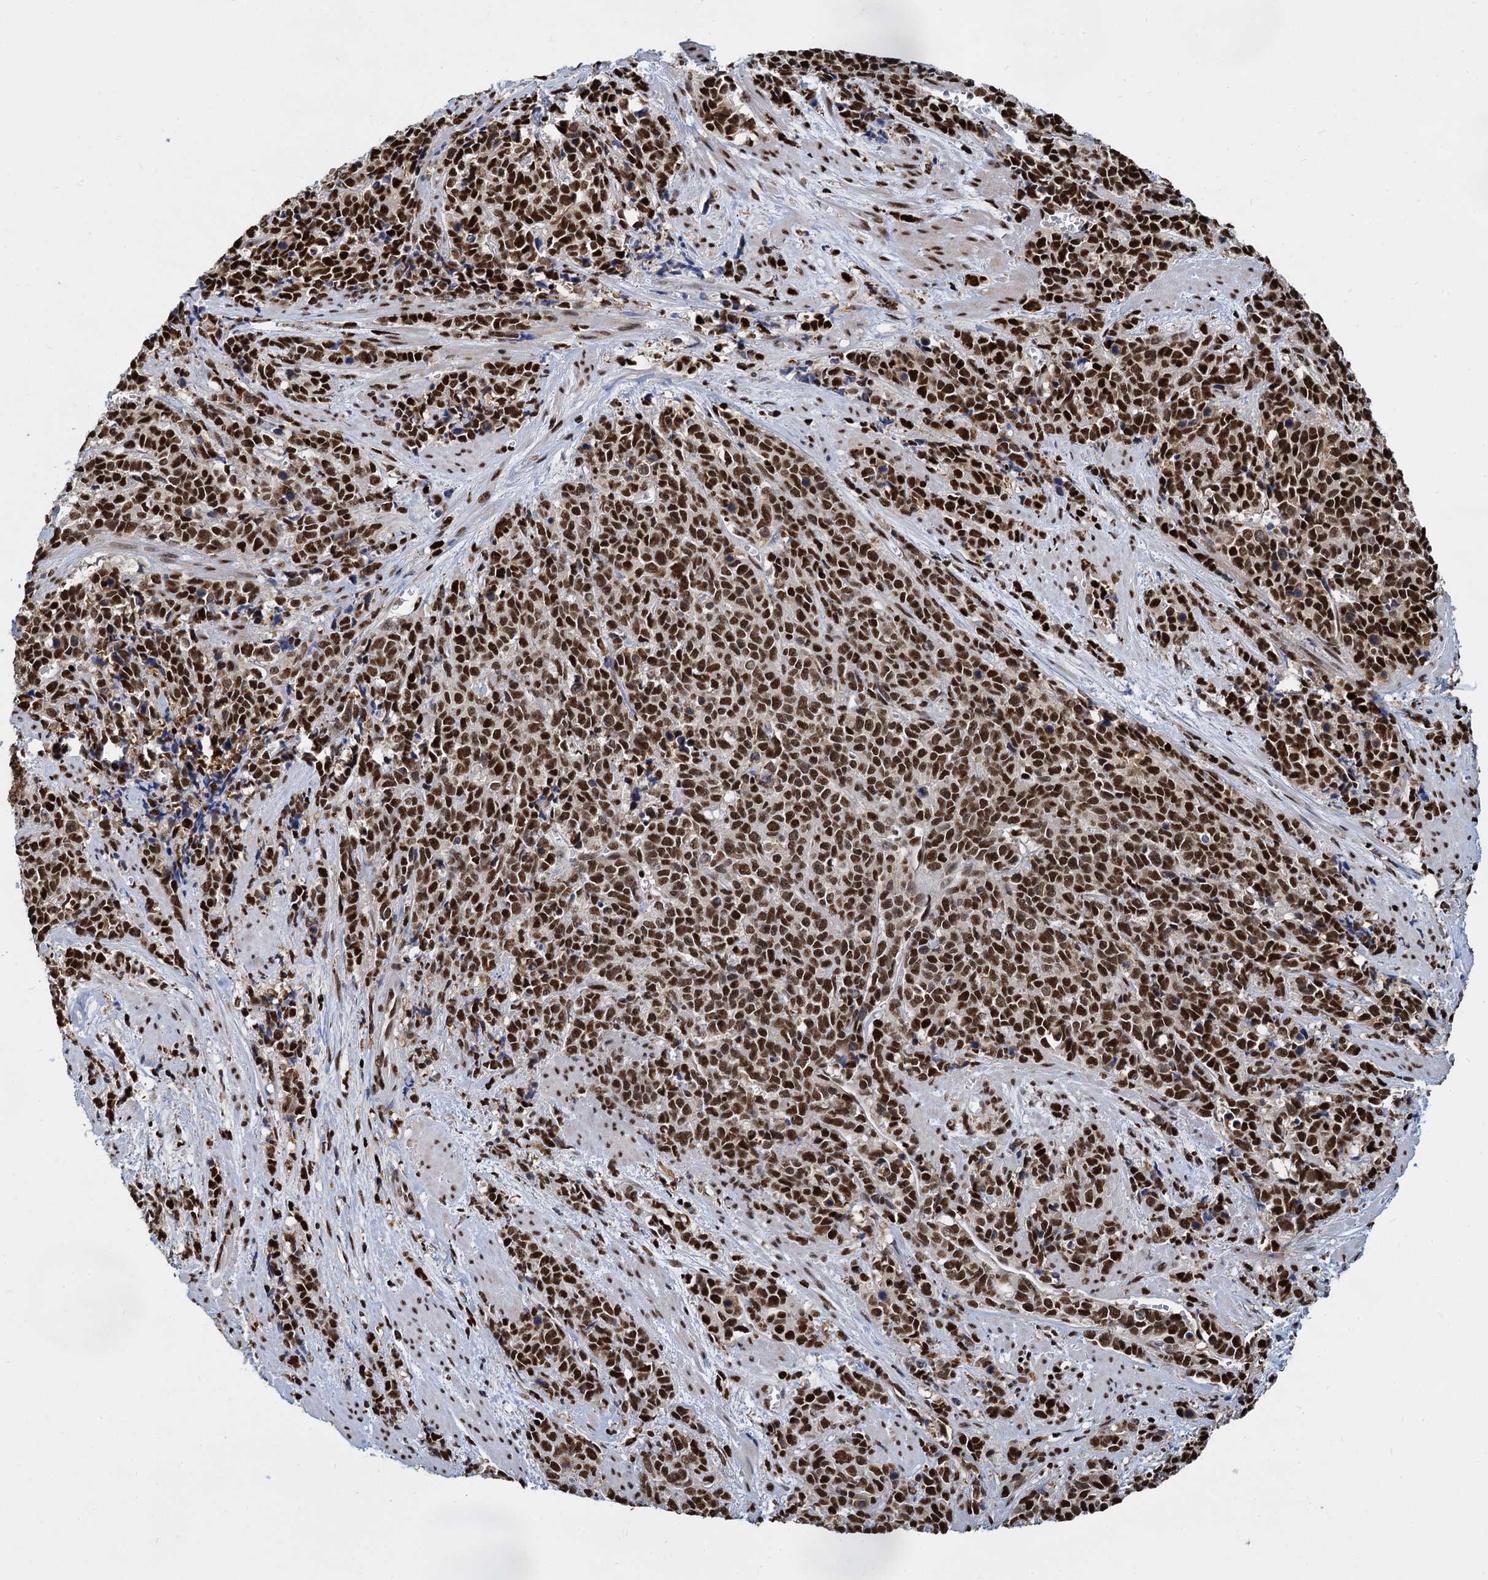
{"staining": {"intensity": "strong", "quantity": ">75%", "location": "nuclear"}, "tissue": "cervical cancer", "cell_type": "Tumor cells", "image_type": "cancer", "snomed": [{"axis": "morphology", "description": "Squamous cell carcinoma, NOS"}, {"axis": "topography", "description": "Cervix"}], "caption": "Brown immunohistochemical staining in human cervical squamous cell carcinoma displays strong nuclear staining in approximately >75% of tumor cells. The staining is performed using DAB (3,3'-diaminobenzidine) brown chromogen to label protein expression. The nuclei are counter-stained blue using hematoxylin.", "gene": "DCPS", "patient": {"sex": "female", "age": 60}}